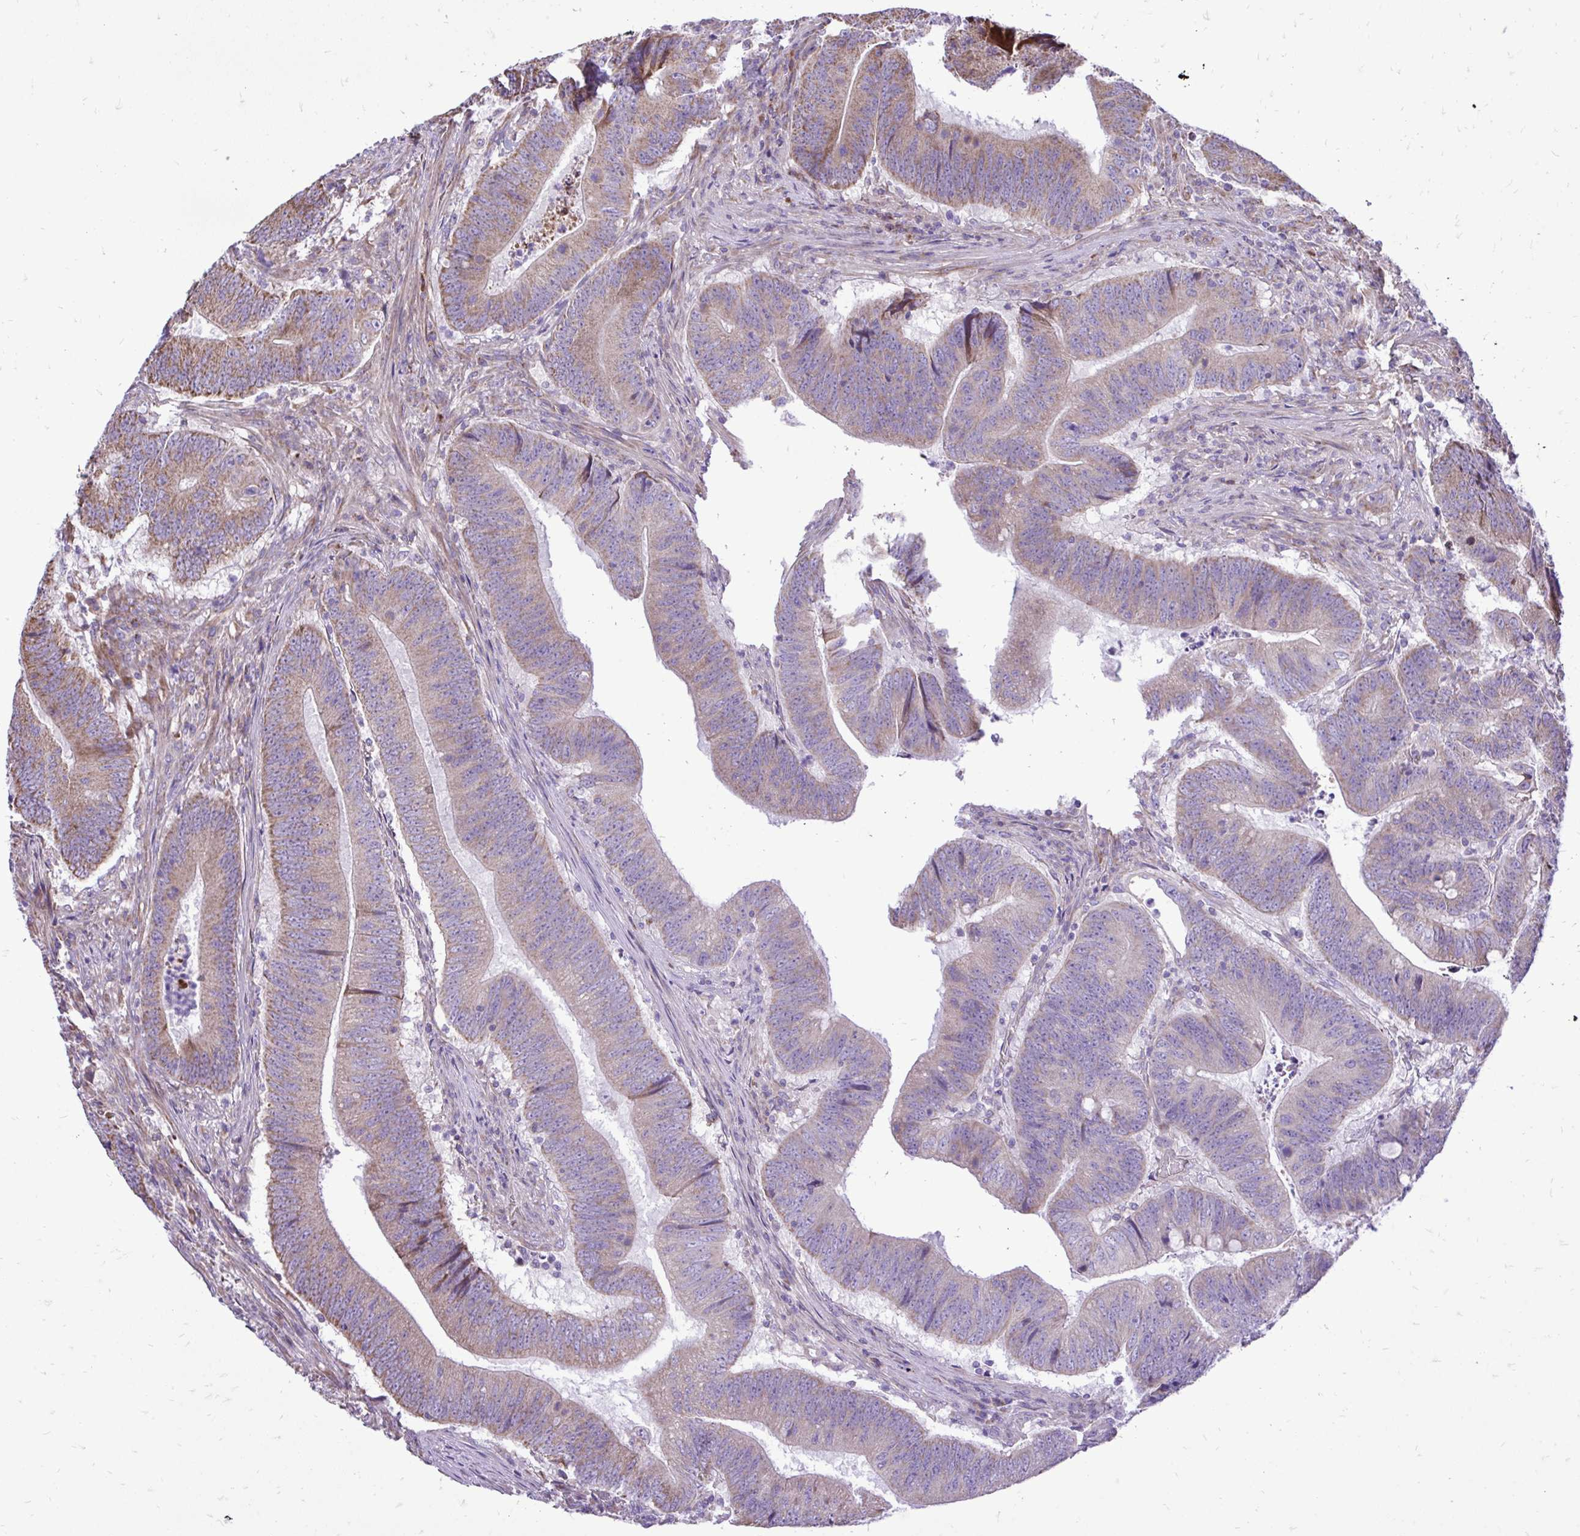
{"staining": {"intensity": "weak", "quantity": "25%-75%", "location": "cytoplasmic/membranous"}, "tissue": "colorectal cancer", "cell_type": "Tumor cells", "image_type": "cancer", "snomed": [{"axis": "morphology", "description": "Adenocarcinoma, NOS"}, {"axis": "topography", "description": "Colon"}], "caption": "Protein positivity by immunohistochemistry (IHC) reveals weak cytoplasmic/membranous positivity in approximately 25%-75% of tumor cells in adenocarcinoma (colorectal).", "gene": "ATP13A2", "patient": {"sex": "female", "age": 87}}